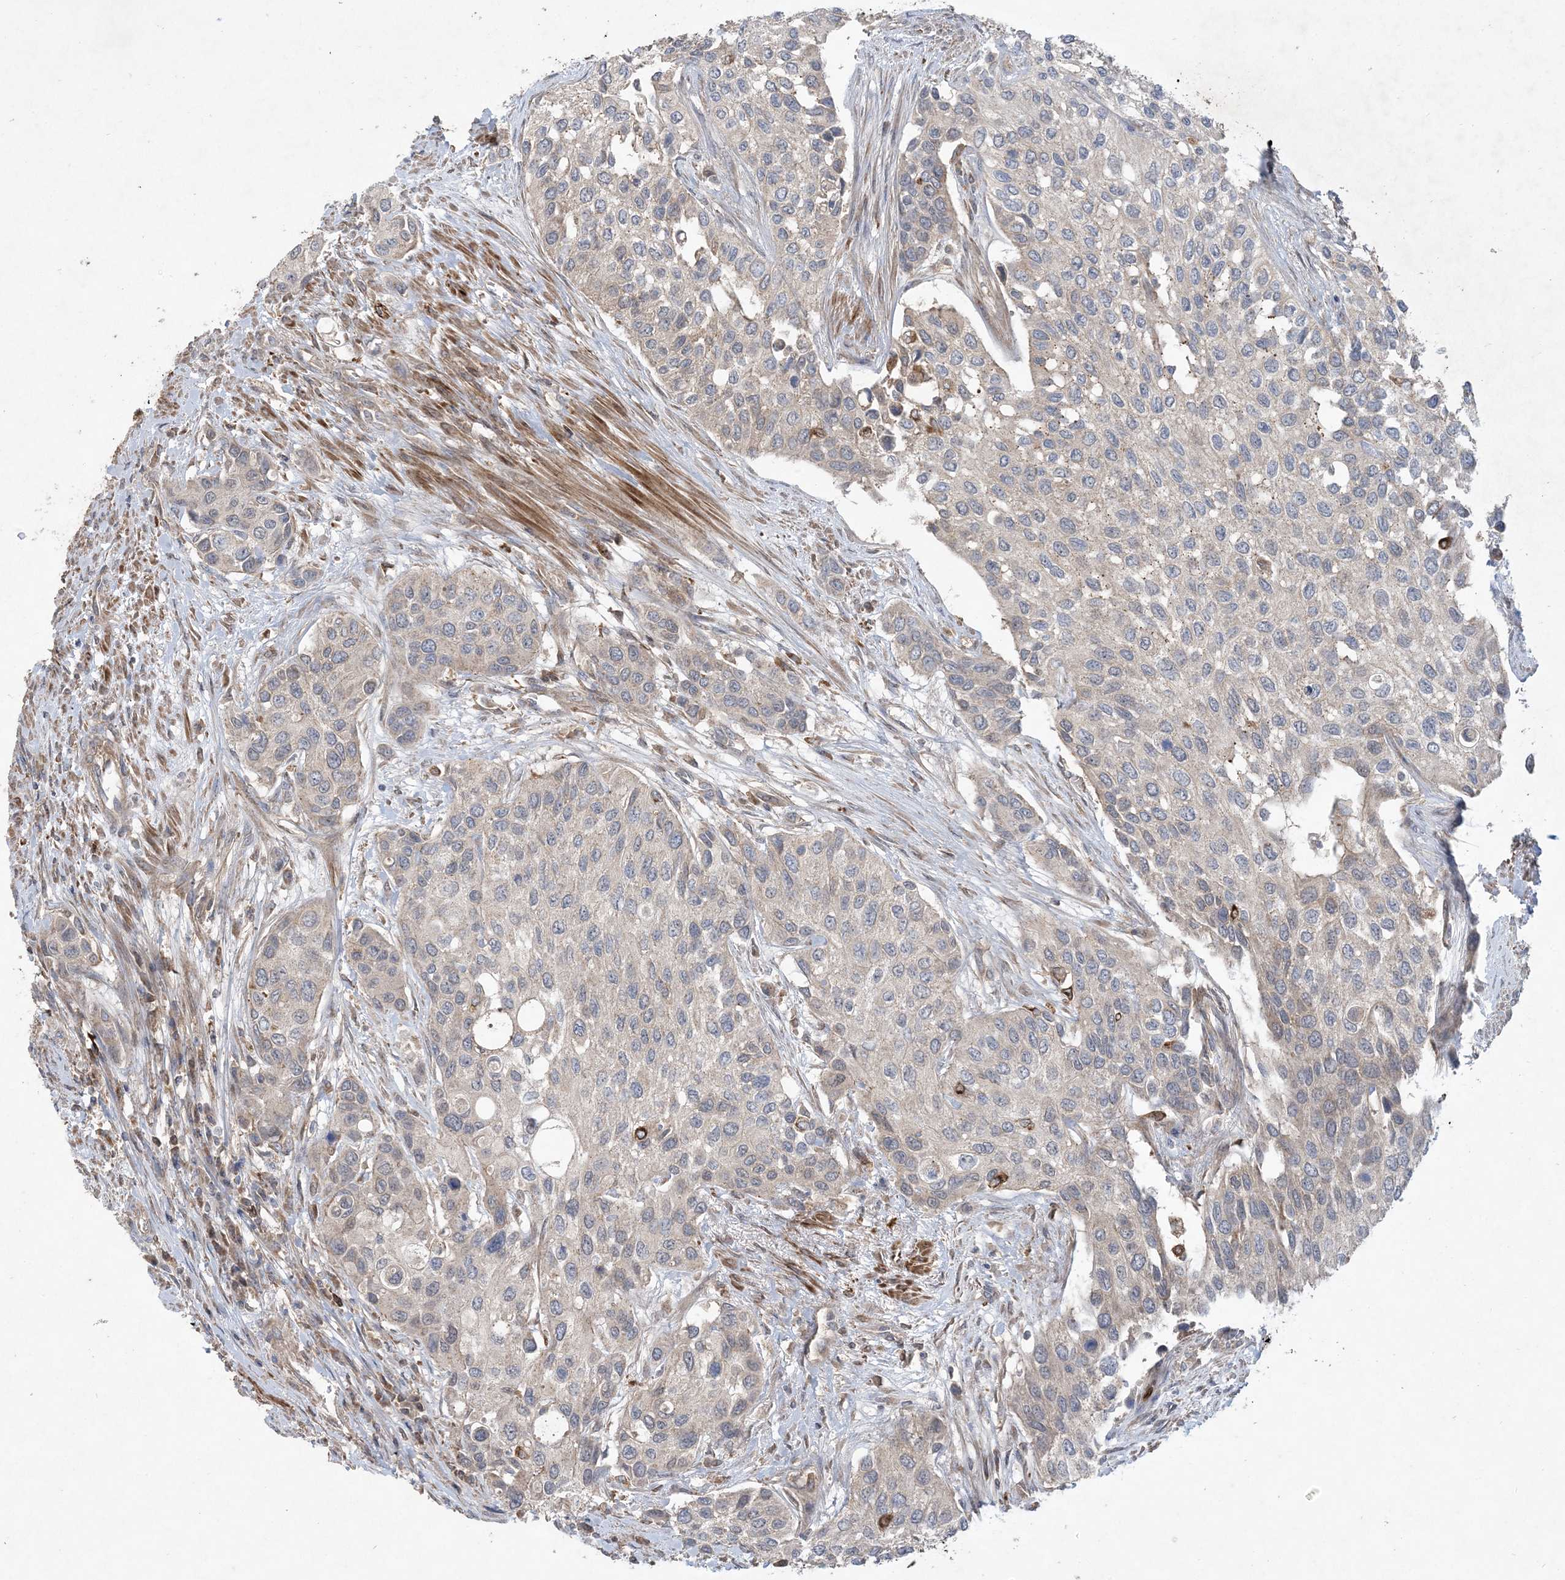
{"staining": {"intensity": "weak", "quantity": "<25%", "location": "cytoplasmic/membranous"}, "tissue": "urothelial cancer", "cell_type": "Tumor cells", "image_type": "cancer", "snomed": [{"axis": "morphology", "description": "Normal tissue, NOS"}, {"axis": "morphology", "description": "Urothelial carcinoma, High grade"}, {"axis": "topography", "description": "Vascular tissue"}, {"axis": "topography", "description": "Urinary bladder"}], "caption": "Immunohistochemistry of high-grade urothelial carcinoma displays no staining in tumor cells. (Immunohistochemistry (ihc), brightfield microscopy, high magnification).", "gene": "MASP2", "patient": {"sex": "female", "age": 56}}